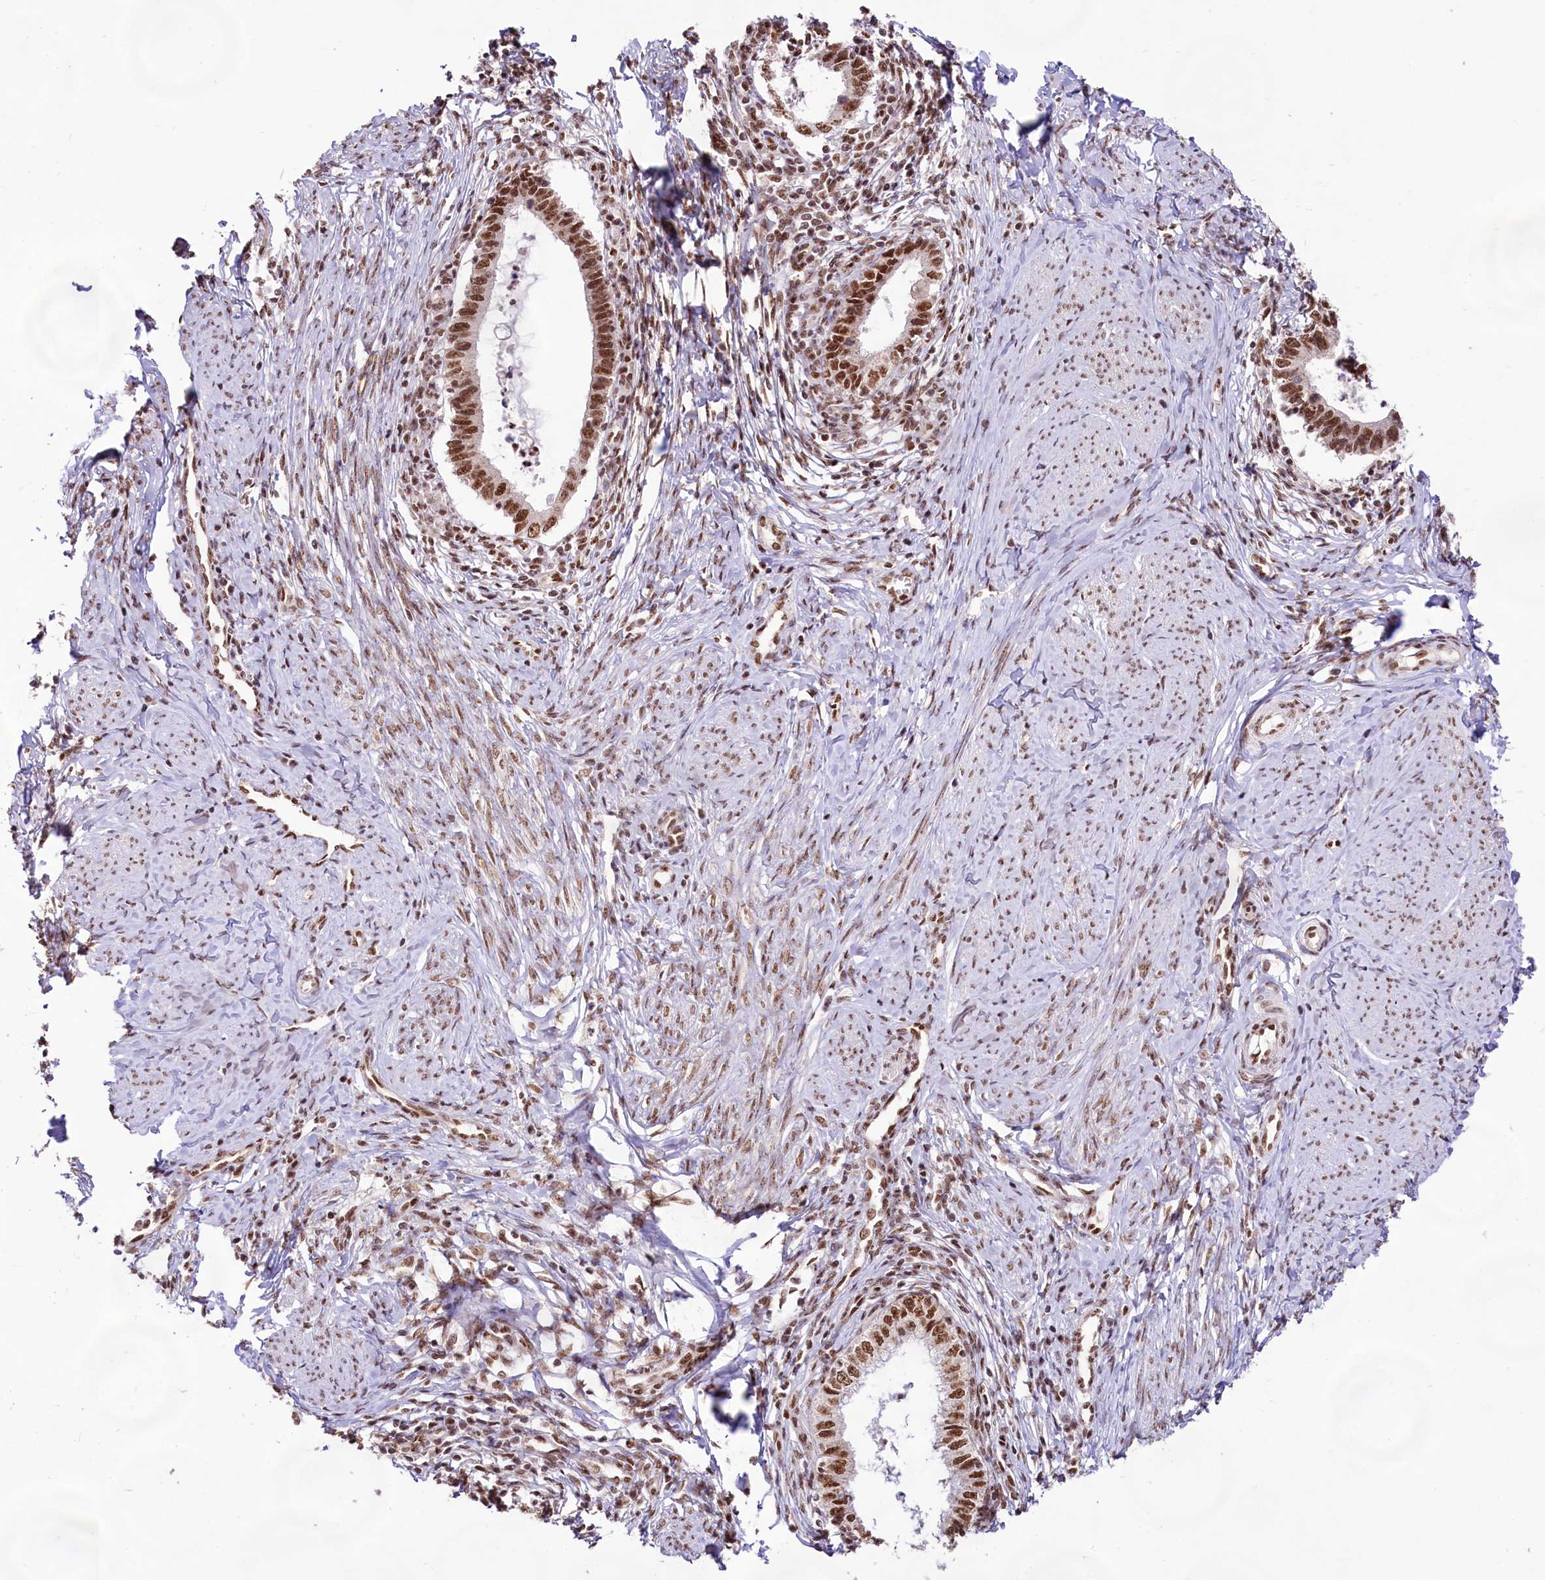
{"staining": {"intensity": "strong", "quantity": ">75%", "location": "nuclear"}, "tissue": "cervical cancer", "cell_type": "Tumor cells", "image_type": "cancer", "snomed": [{"axis": "morphology", "description": "Adenocarcinoma, NOS"}, {"axis": "topography", "description": "Cervix"}], "caption": "An image of adenocarcinoma (cervical) stained for a protein exhibits strong nuclear brown staining in tumor cells. (DAB (3,3'-diaminobenzidine) IHC, brown staining for protein, blue staining for nuclei).", "gene": "HIRA", "patient": {"sex": "female", "age": 36}}